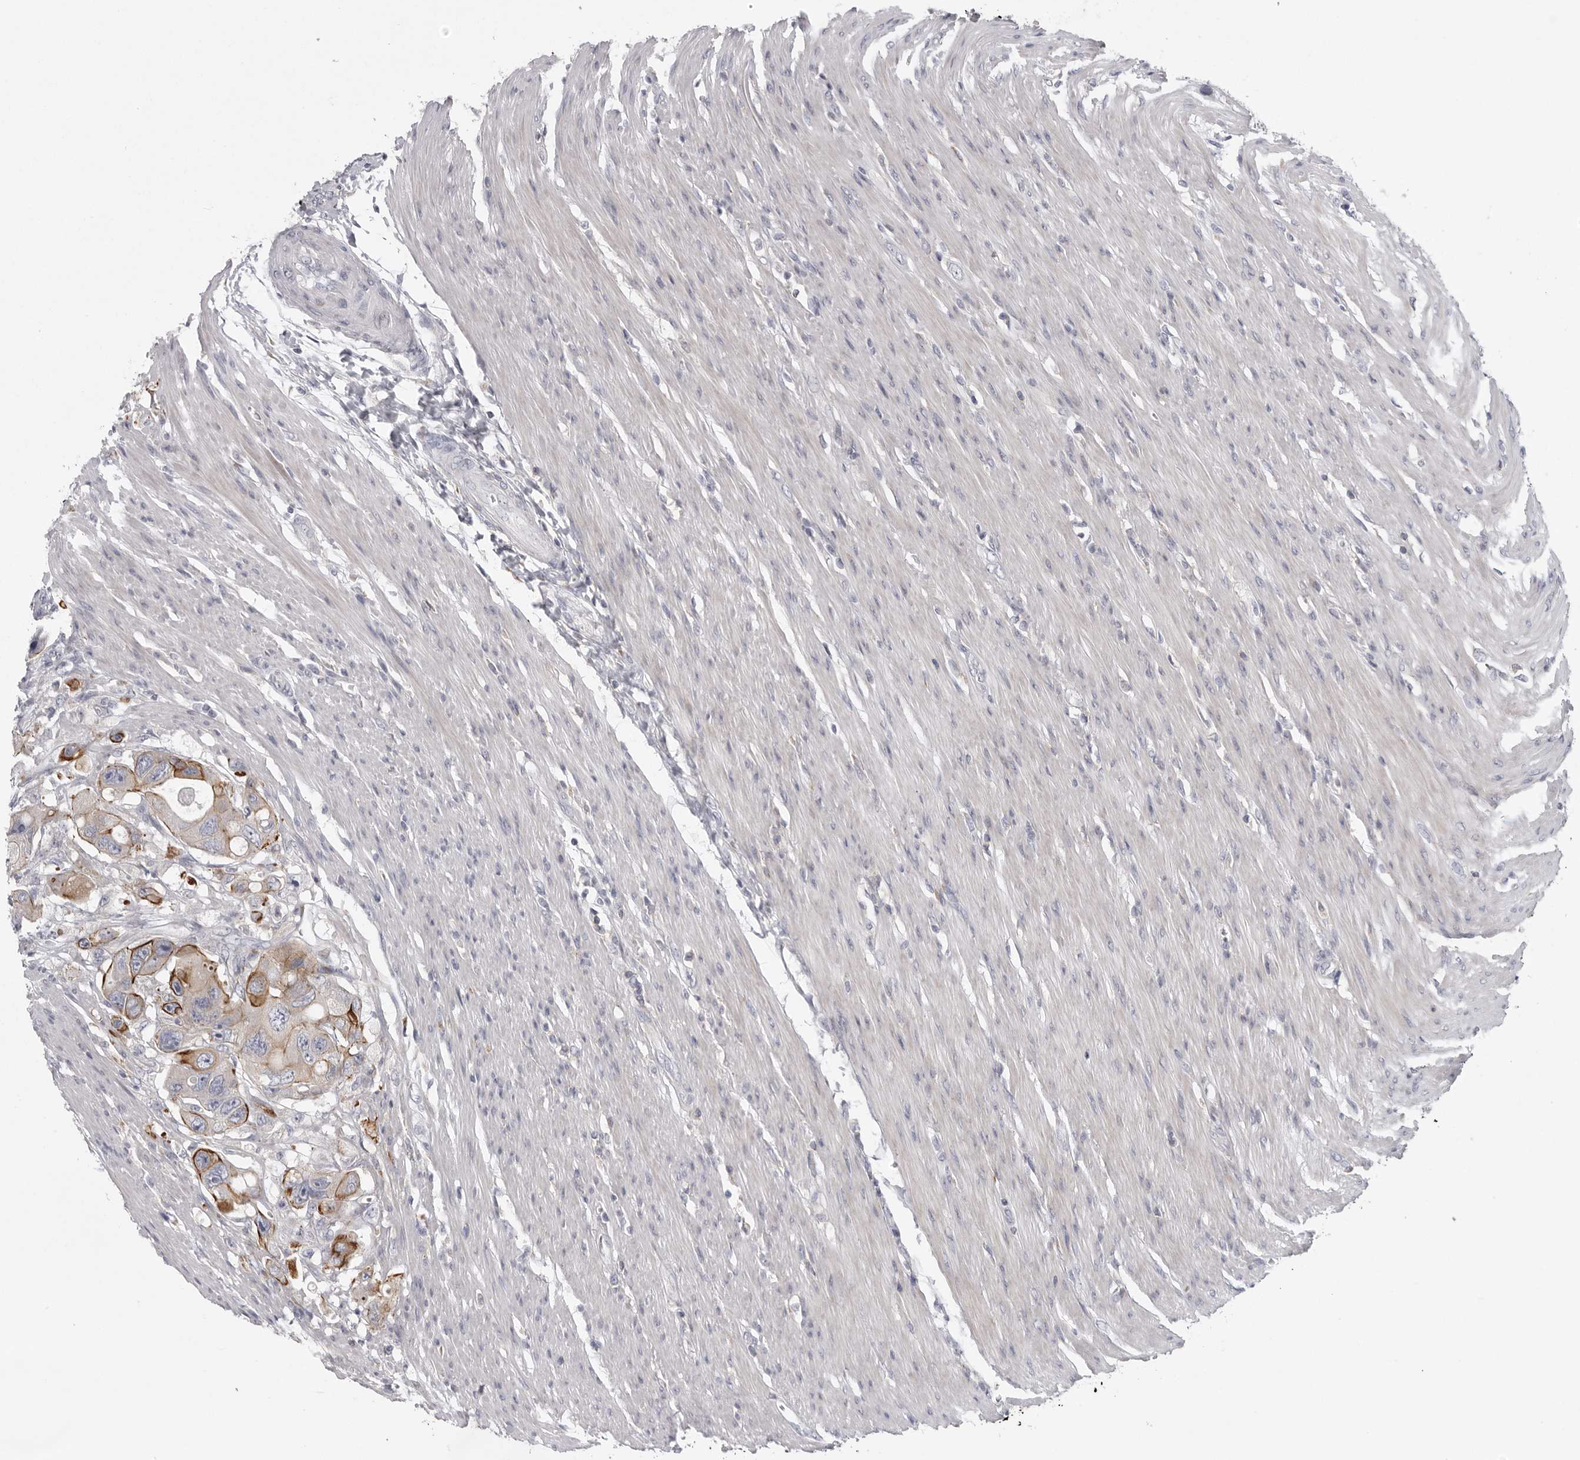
{"staining": {"intensity": "moderate", "quantity": "25%-75%", "location": "cytoplasmic/membranous"}, "tissue": "colorectal cancer", "cell_type": "Tumor cells", "image_type": "cancer", "snomed": [{"axis": "morphology", "description": "Adenocarcinoma, NOS"}, {"axis": "topography", "description": "Colon"}], "caption": "This micrograph reveals immunohistochemistry (IHC) staining of human colorectal cancer, with medium moderate cytoplasmic/membranous expression in about 25%-75% of tumor cells.", "gene": "USP24", "patient": {"sex": "female", "age": 46}}